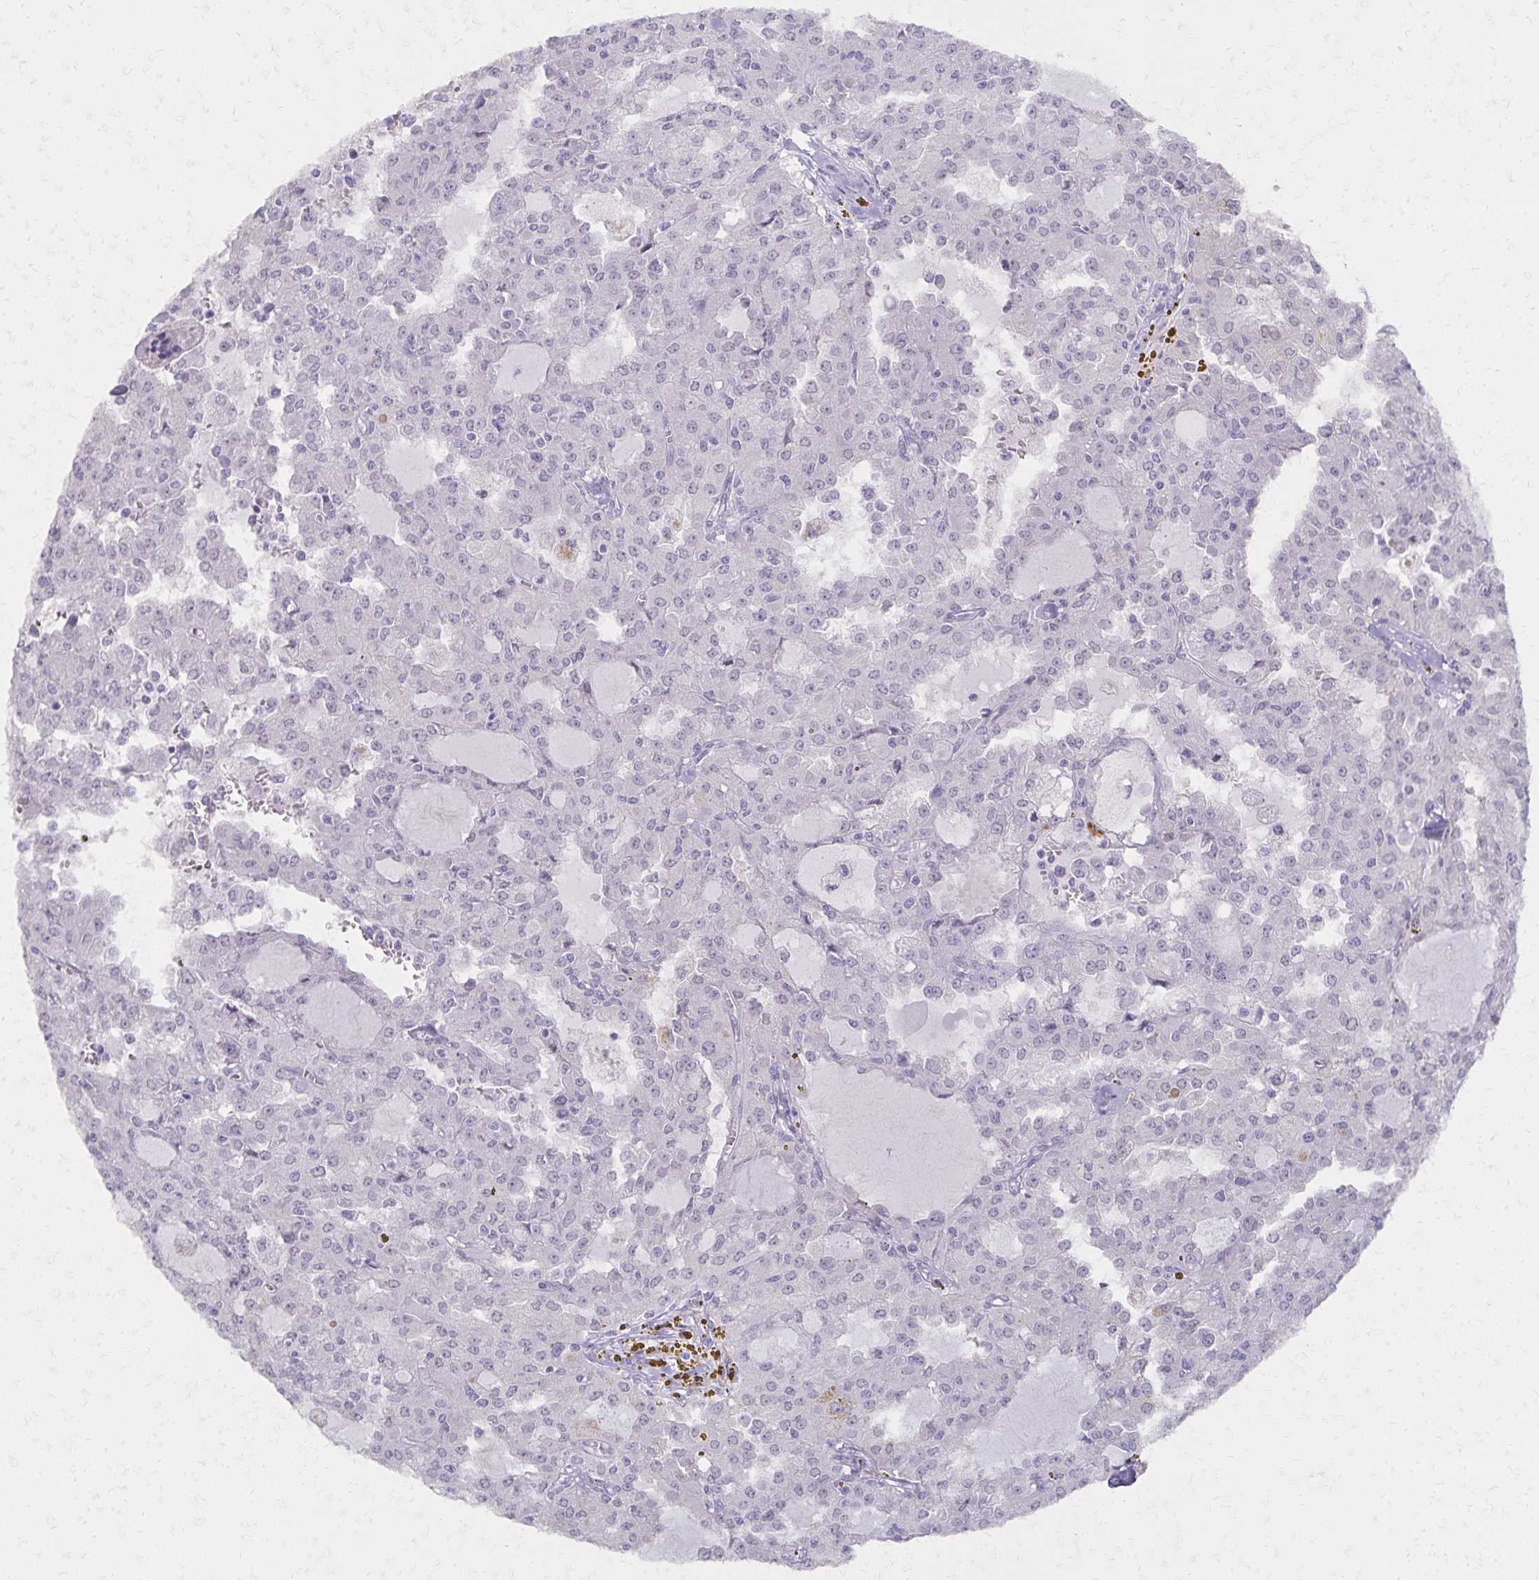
{"staining": {"intensity": "negative", "quantity": "none", "location": "none"}, "tissue": "head and neck cancer", "cell_type": "Tumor cells", "image_type": "cancer", "snomed": [{"axis": "morphology", "description": "Adenocarcinoma, NOS"}, {"axis": "topography", "description": "Head-Neck"}], "caption": "IHC photomicrograph of adenocarcinoma (head and neck) stained for a protein (brown), which exhibits no positivity in tumor cells. The staining was performed using DAB to visualize the protein expression in brown, while the nuclei were stained in blue with hematoxylin (Magnification: 20x).", "gene": "MORC4", "patient": {"sex": "male", "age": 64}}